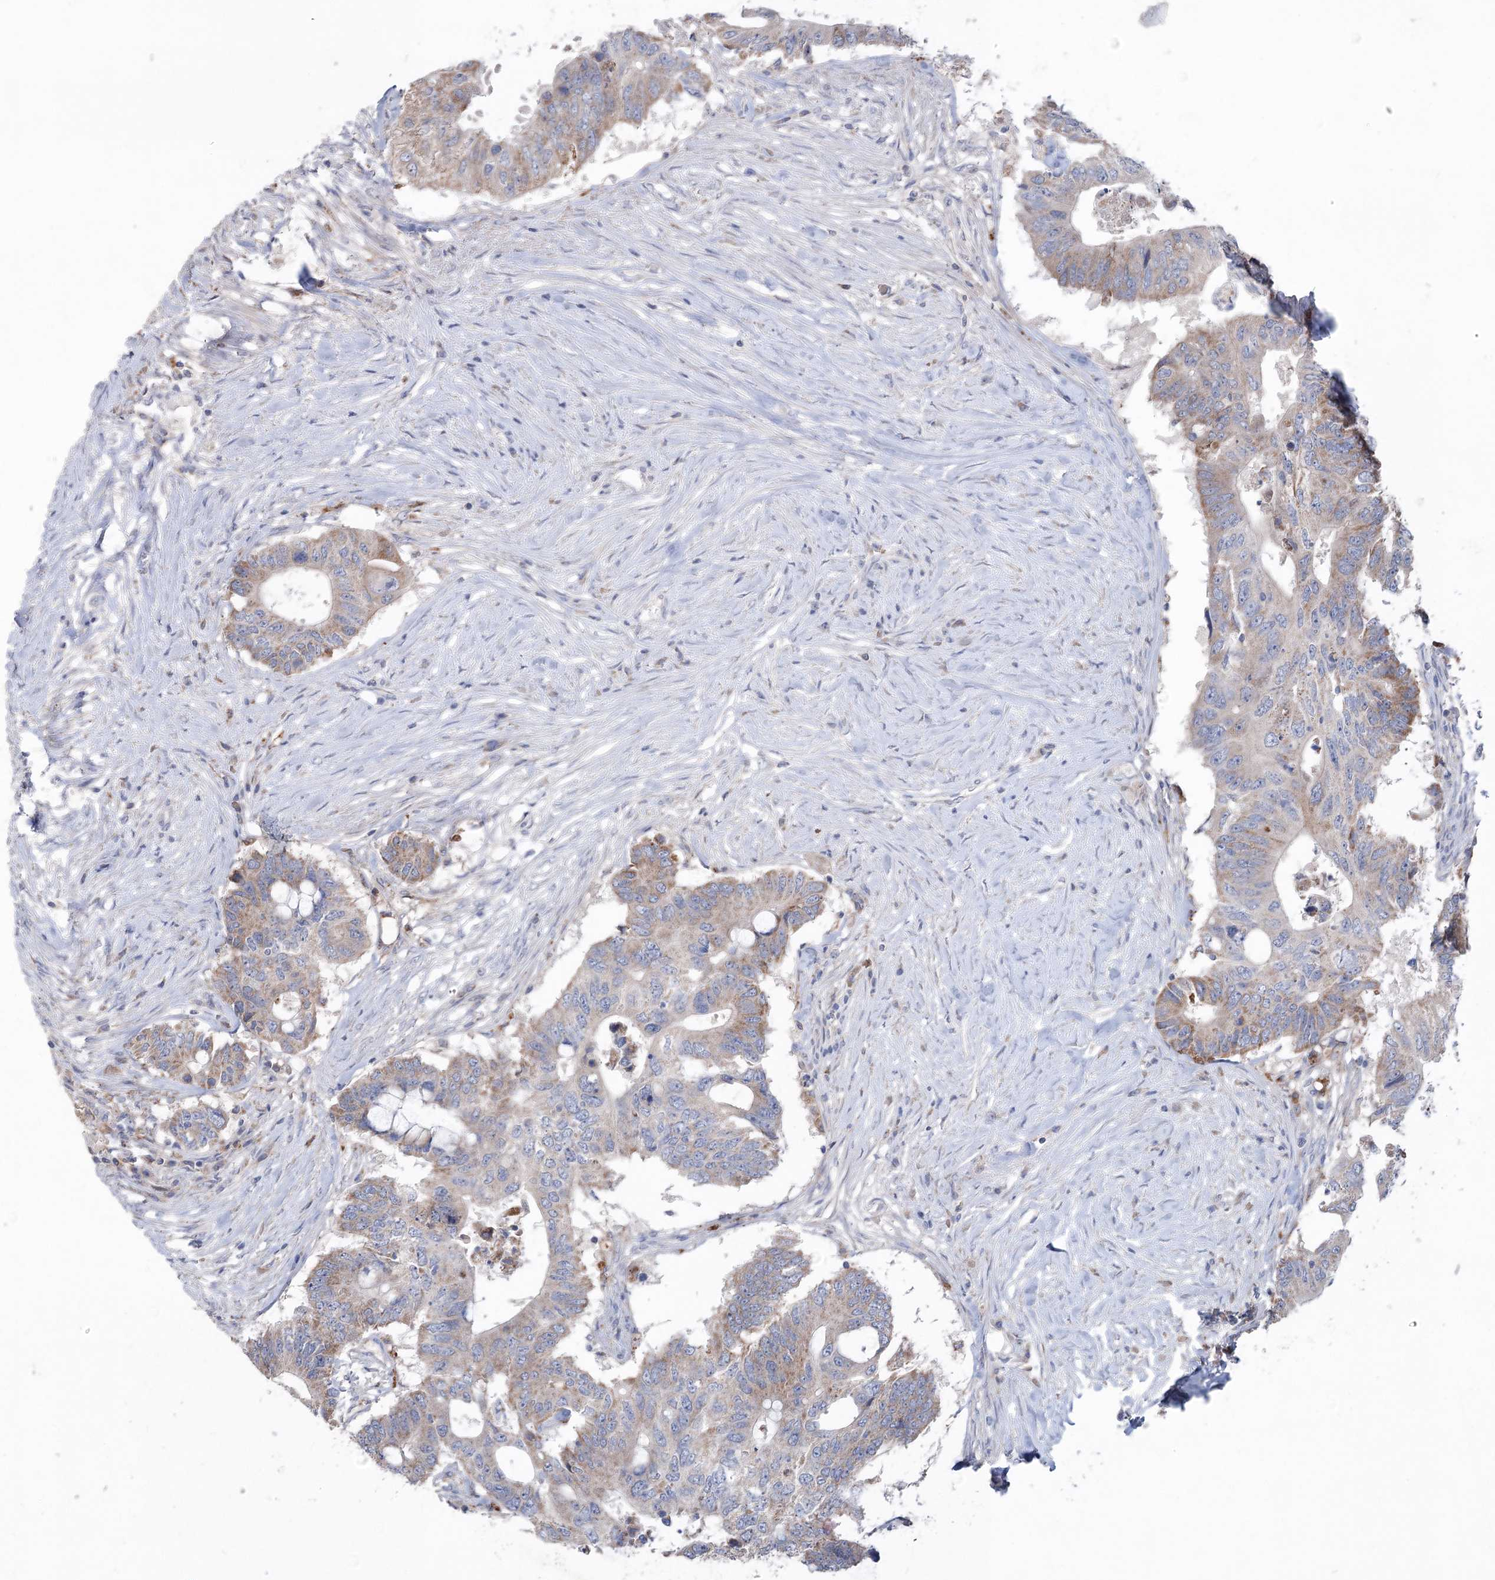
{"staining": {"intensity": "moderate", "quantity": "<25%", "location": "cytoplasmic/membranous"}, "tissue": "colorectal cancer", "cell_type": "Tumor cells", "image_type": "cancer", "snomed": [{"axis": "morphology", "description": "Adenocarcinoma, NOS"}, {"axis": "topography", "description": "Colon"}], "caption": "DAB (3,3'-diaminobenzidine) immunohistochemical staining of adenocarcinoma (colorectal) exhibits moderate cytoplasmic/membranous protein expression in approximately <25% of tumor cells.", "gene": "MTCH2", "patient": {"sex": "male", "age": 71}}